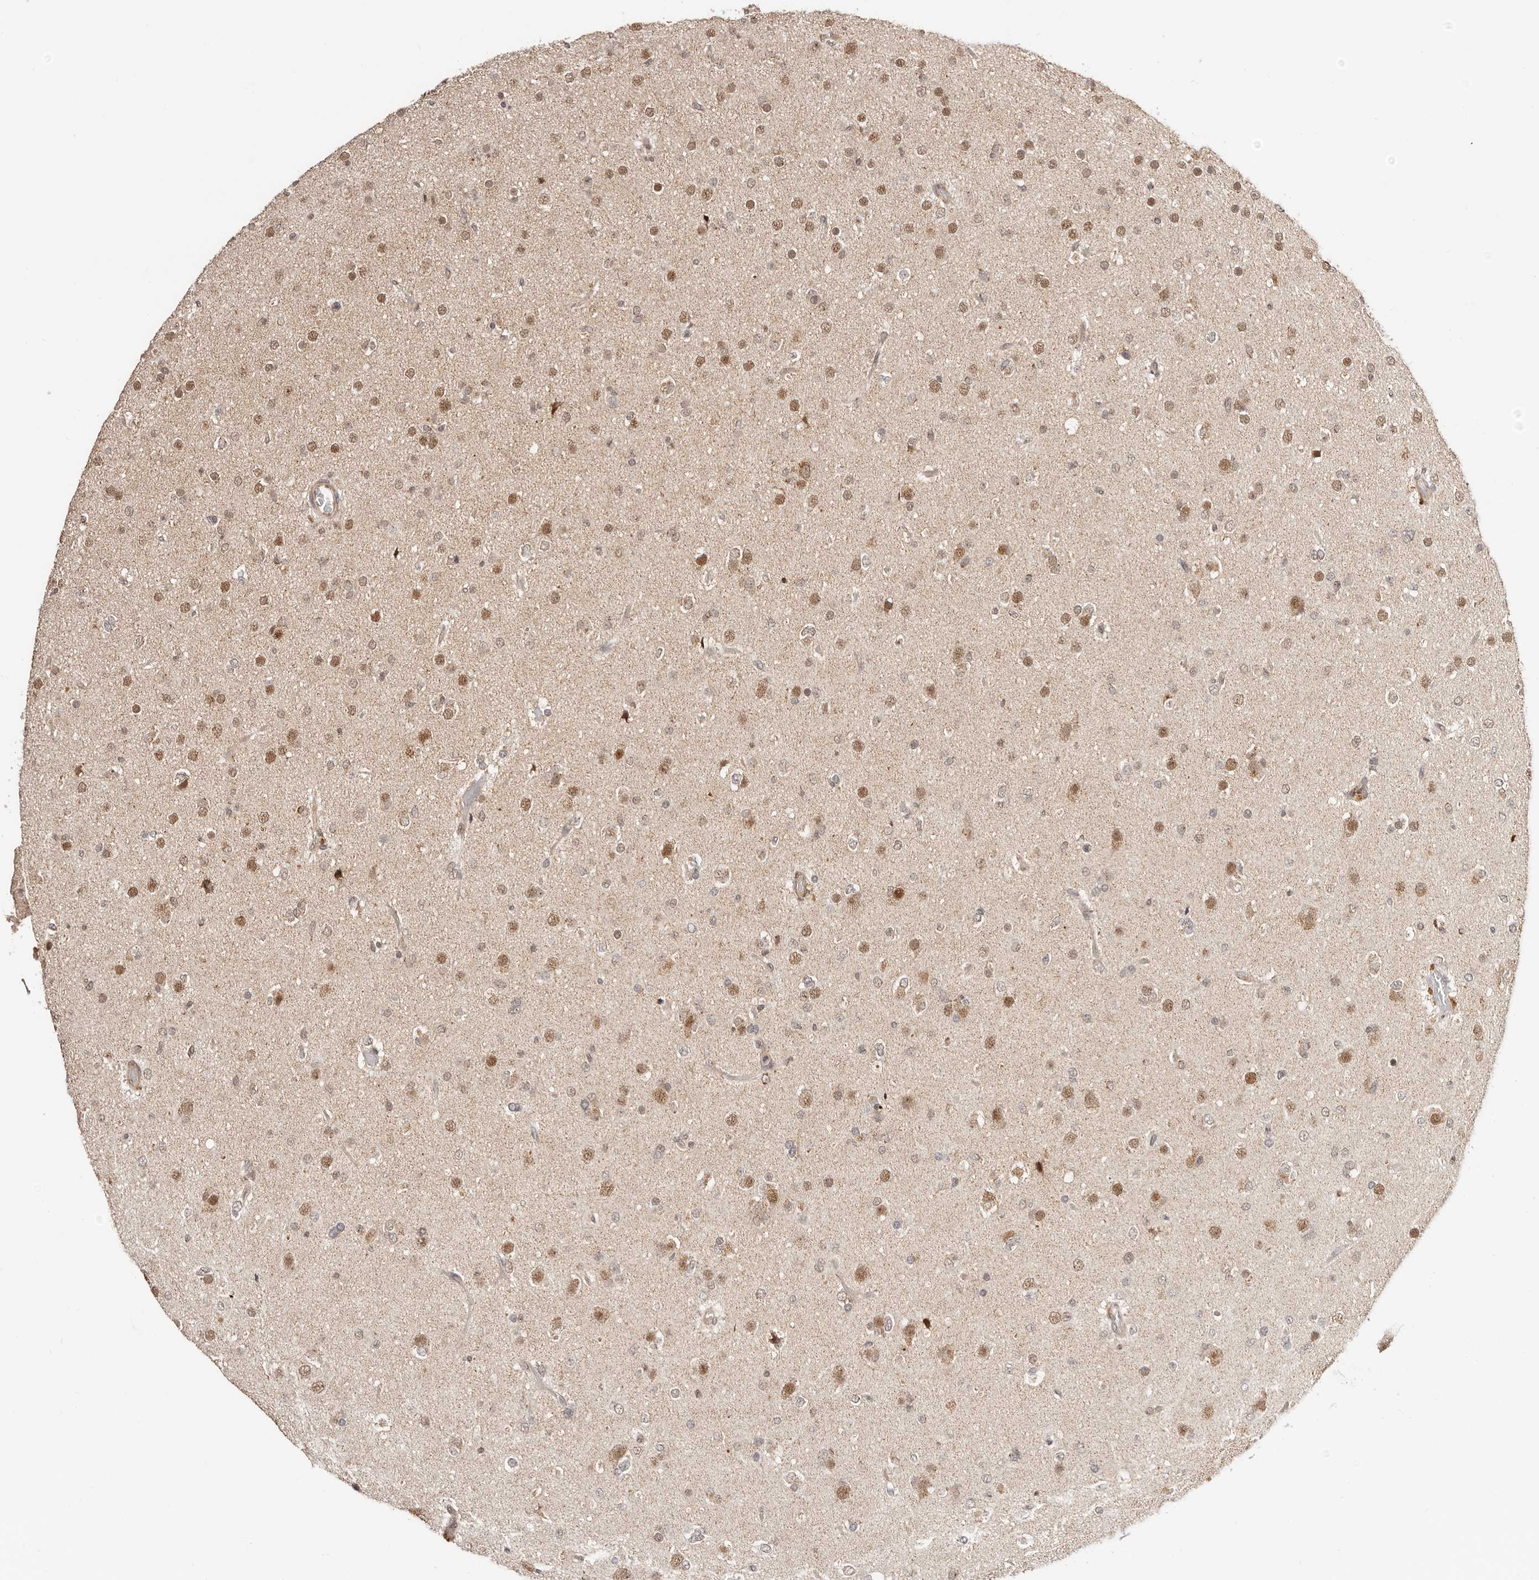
{"staining": {"intensity": "moderate", "quantity": "25%-75%", "location": "nuclear"}, "tissue": "glioma", "cell_type": "Tumor cells", "image_type": "cancer", "snomed": [{"axis": "morphology", "description": "Glioma, malignant, Low grade"}, {"axis": "topography", "description": "Brain"}], "caption": "Immunohistochemical staining of human glioma demonstrates moderate nuclear protein staining in approximately 25%-75% of tumor cells.", "gene": "CTNNBL1", "patient": {"sex": "male", "age": 65}}